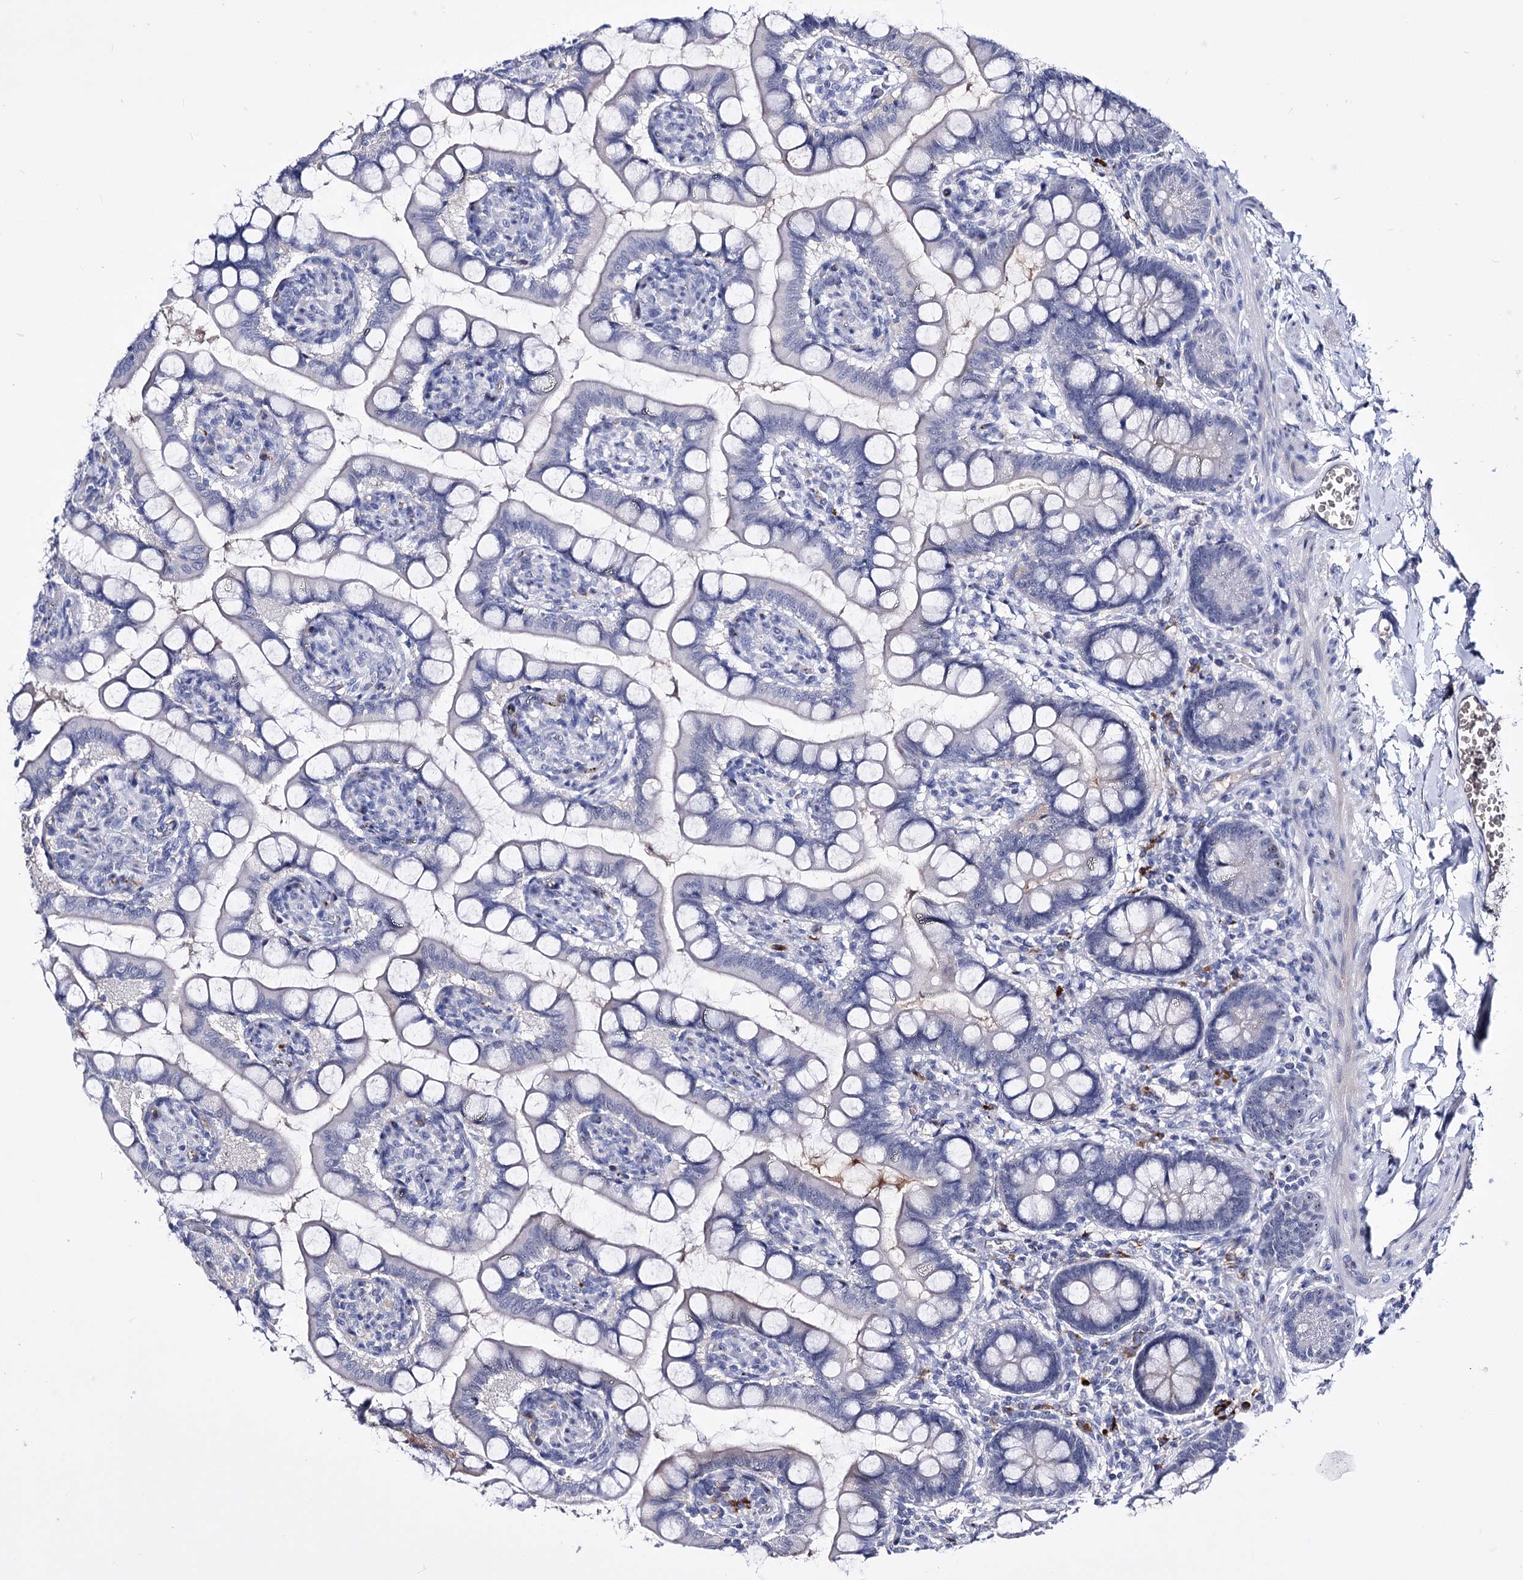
{"staining": {"intensity": "moderate", "quantity": "<25%", "location": "nuclear"}, "tissue": "small intestine", "cell_type": "Glandular cells", "image_type": "normal", "snomed": [{"axis": "morphology", "description": "Normal tissue, NOS"}, {"axis": "topography", "description": "Small intestine"}], "caption": "Brown immunohistochemical staining in benign human small intestine reveals moderate nuclear expression in about <25% of glandular cells.", "gene": "PCGF5", "patient": {"sex": "male", "age": 52}}